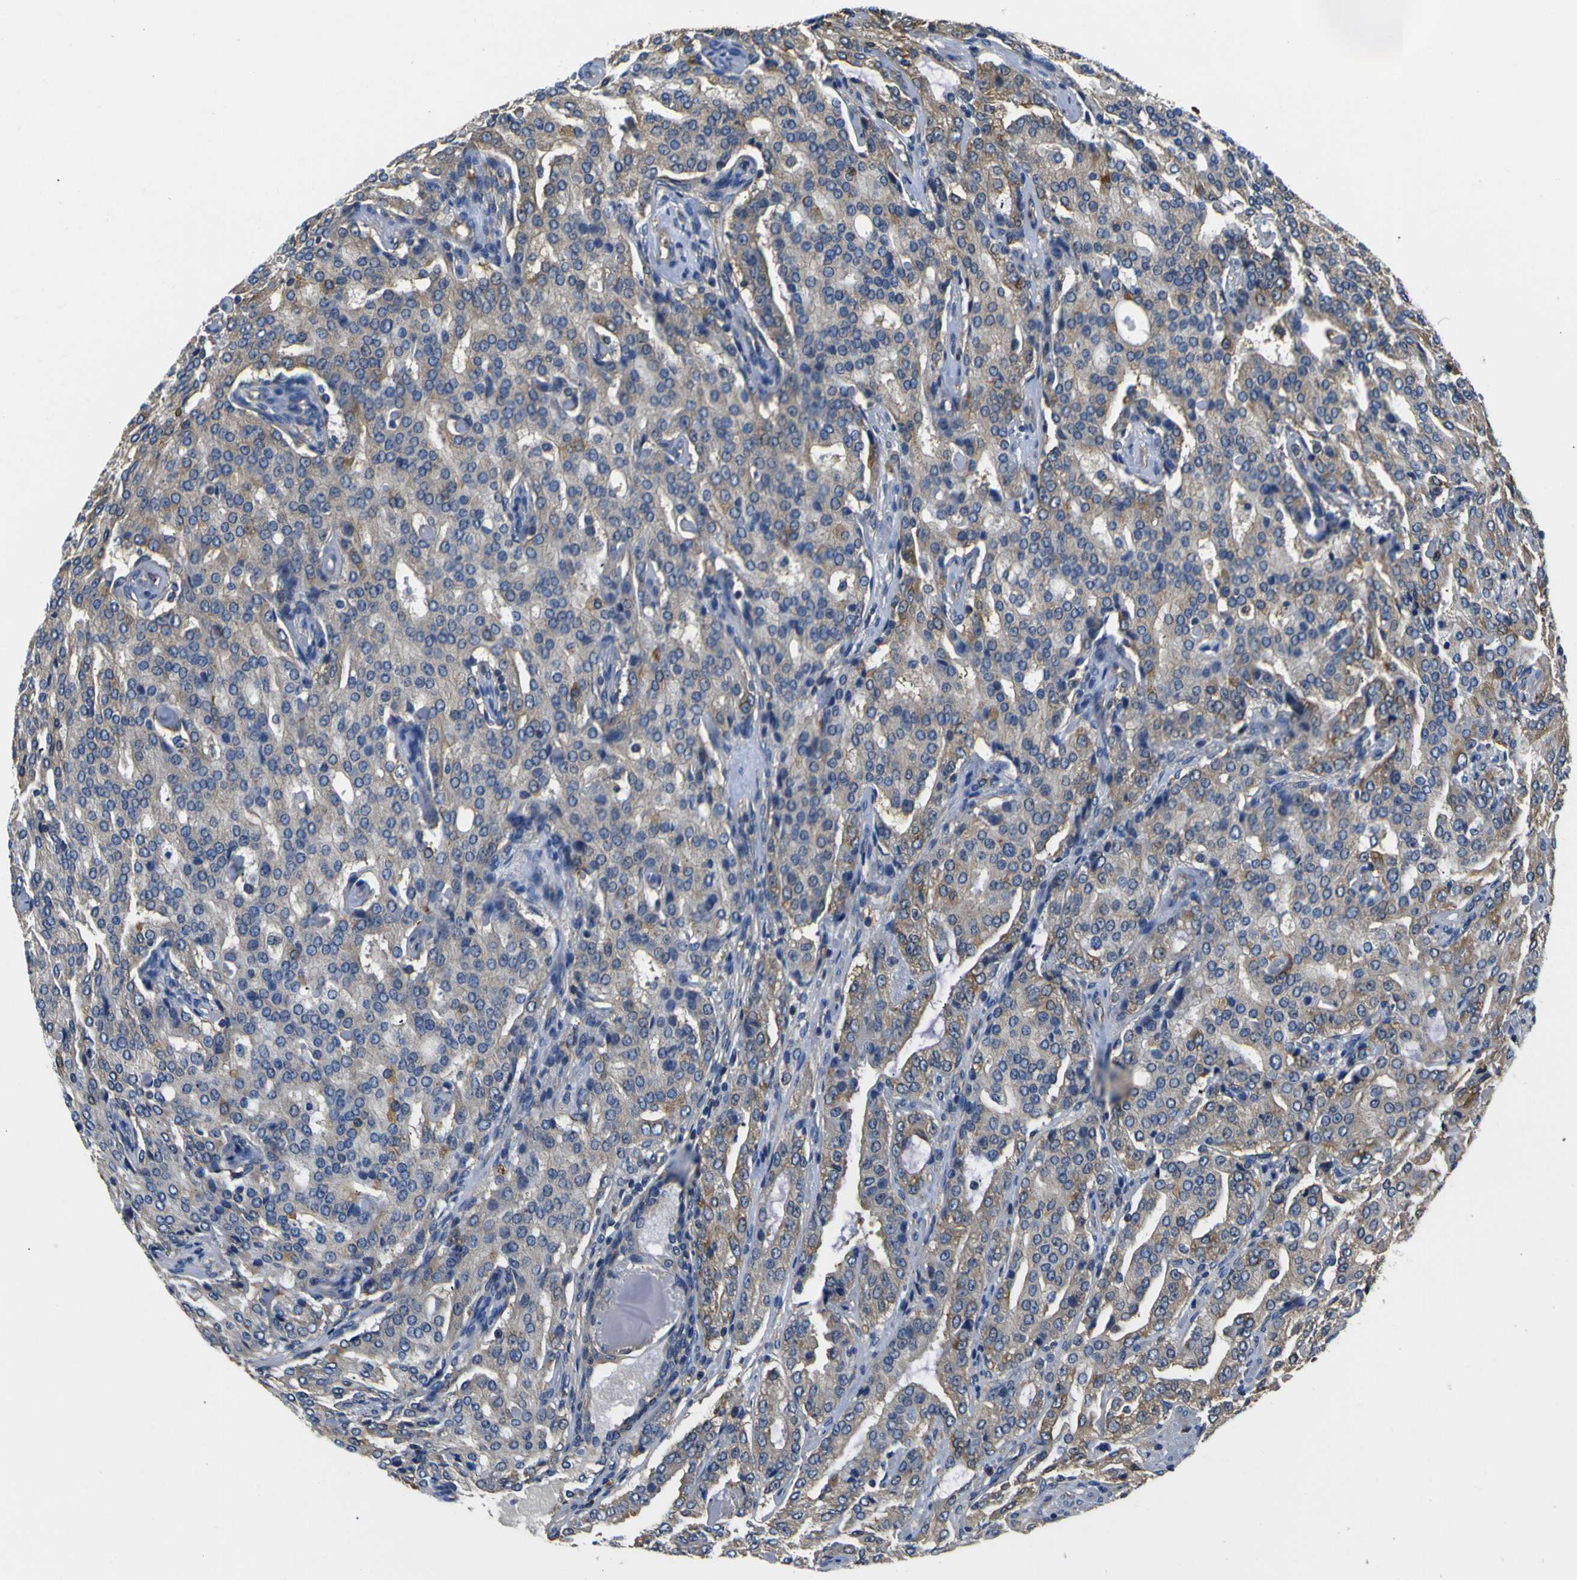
{"staining": {"intensity": "moderate", "quantity": "25%-75%", "location": "cytoplasmic/membranous"}, "tissue": "prostate cancer", "cell_type": "Tumor cells", "image_type": "cancer", "snomed": [{"axis": "morphology", "description": "Adenocarcinoma, High grade"}, {"axis": "topography", "description": "Prostate"}], "caption": "Prostate cancer stained with a protein marker exhibits moderate staining in tumor cells.", "gene": "TUBB", "patient": {"sex": "male", "age": 72}}